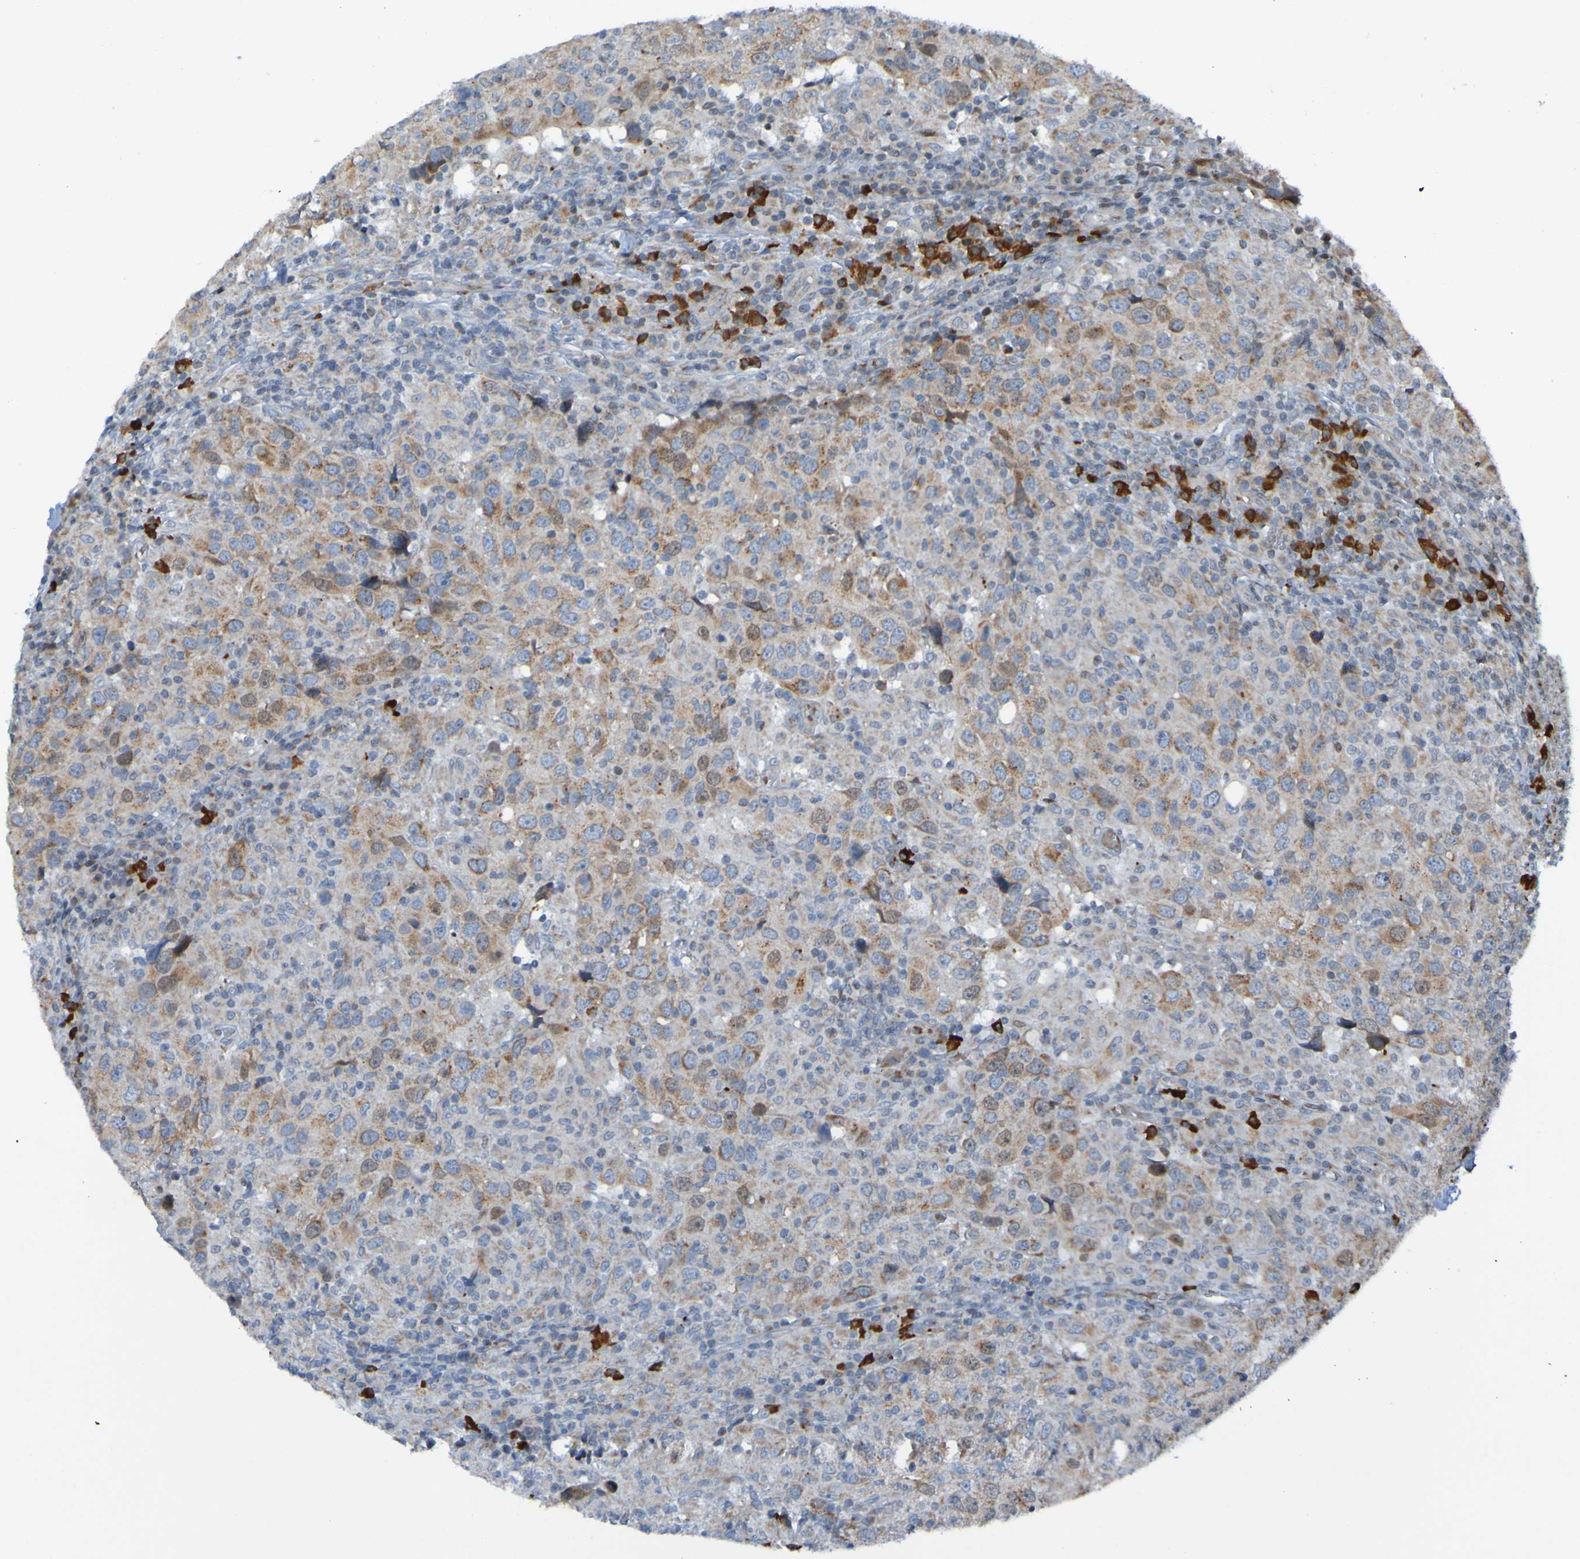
{"staining": {"intensity": "weak", "quantity": "25%-75%", "location": "cytoplasmic/membranous"}, "tissue": "head and neck cancer", "cell_type": "Tumor cells", "image_type": "cancer", "snomed": [{"axis": "morphology", "description": "Adenocarcinoma, NOS"}, {"axis": "topography", "description": "Salivary gland"}, {"axis": "topography", "description": "Head-Neck"}], "caption": "Immunohistochemical staining of head and neck adenocarcinoma displays weak cytoplasmic/membranous protein expression in approximately 25%-75% of tumor cells.", "gene": "UNG", "patient": {"sex": "female", "age": 65}}